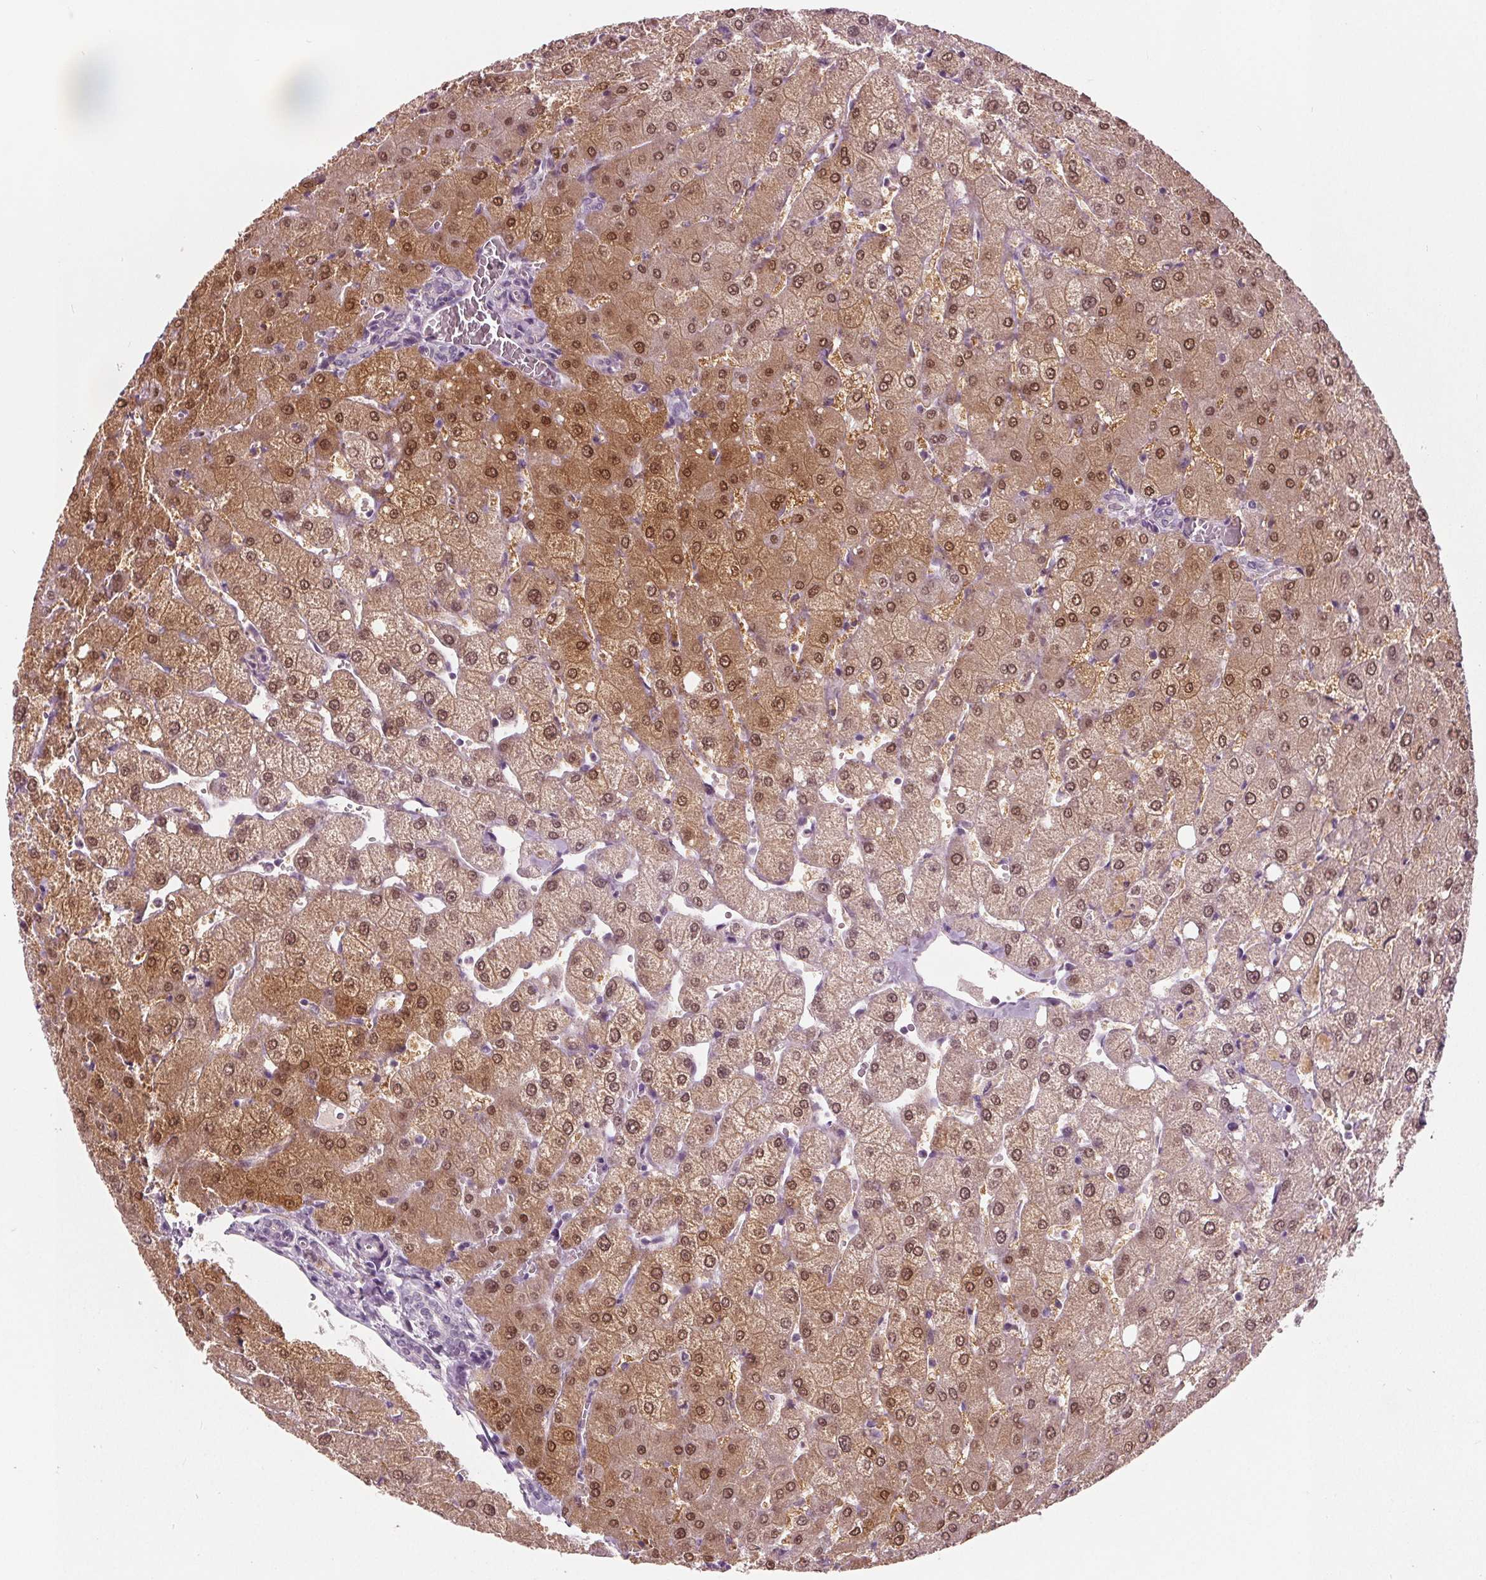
{"staining": {"intensity": "negative", "quantity": "none", "location": "none"}, "tissue": "liver", "cell_type": "Cholangiocytes", "image_type": "normal", "snomed": [{"axis": "morphology", "description": "Normal tissue, NOS"}, {"axis": "topography", "description": "Liver"}], "caption": "DAB immunohistochemical staining of unremarkable human liver shows no significant staining in cholangiocytes. The staining is performed using DAB (3,3'-diaminobenzidine) brown chromogen with nuclei counter-stained in using hematoxylin.", "gene": "TKFC", "patient": {"sex": "female", "age": 54}}